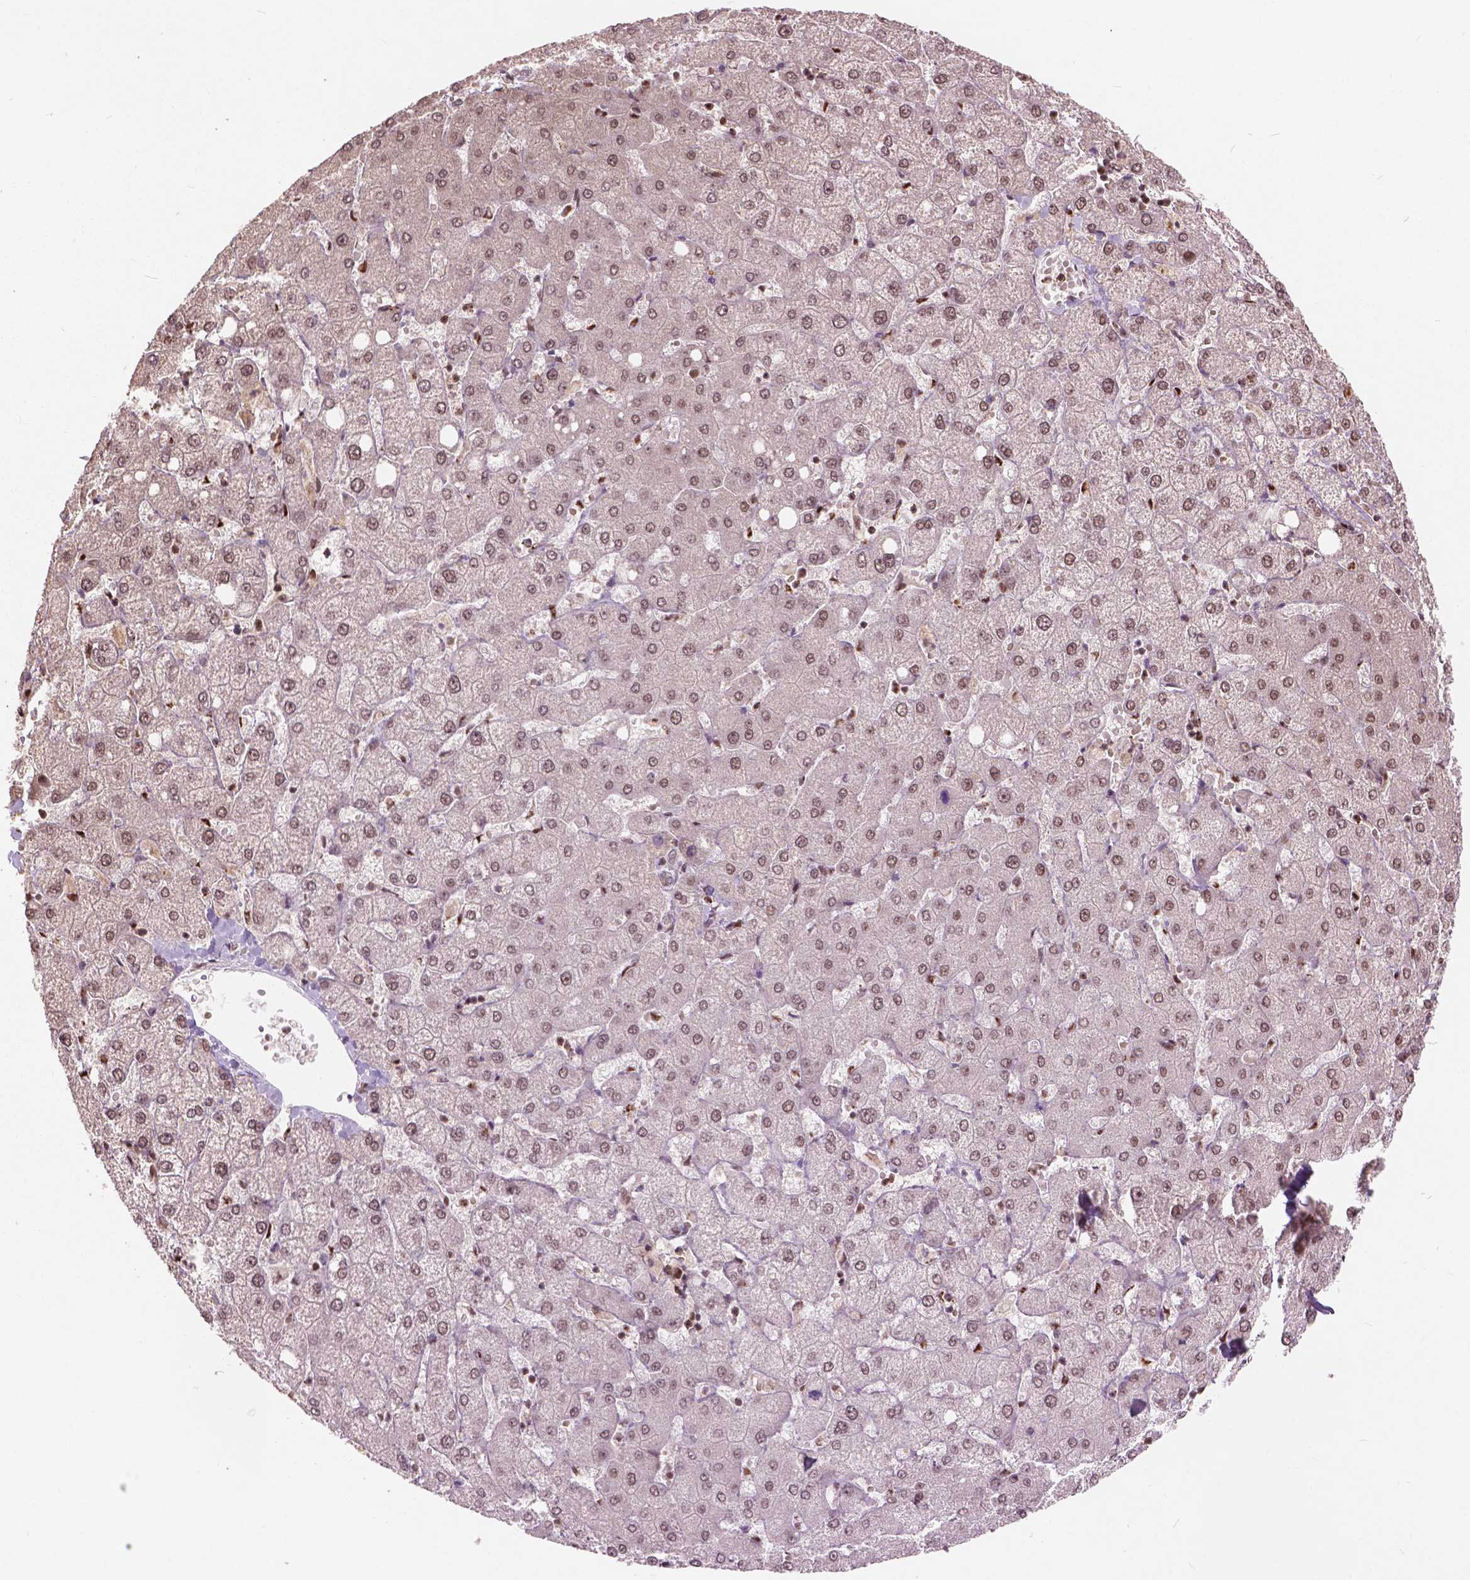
{"staining": {"intensity": "weak", "quantity": ">75%", "location": "nuclear"}, "tissue": "liver", "cell_type": "Cholangiocytes", "image_type": "normal", "snomed": [{"axis": "morphology", "description": "Normal tissue, NOS"}, {"axis": "topography", "description": "Liver"}], "caption": "Immunohistochemistry micrograph of normal liver stained for a protein (brown), which displays low levels of weak nuclear staining in approximately >75% of cholangiocytes.", "gene": "ANP32A", "patient": {"sex": "female", "age": 54}}